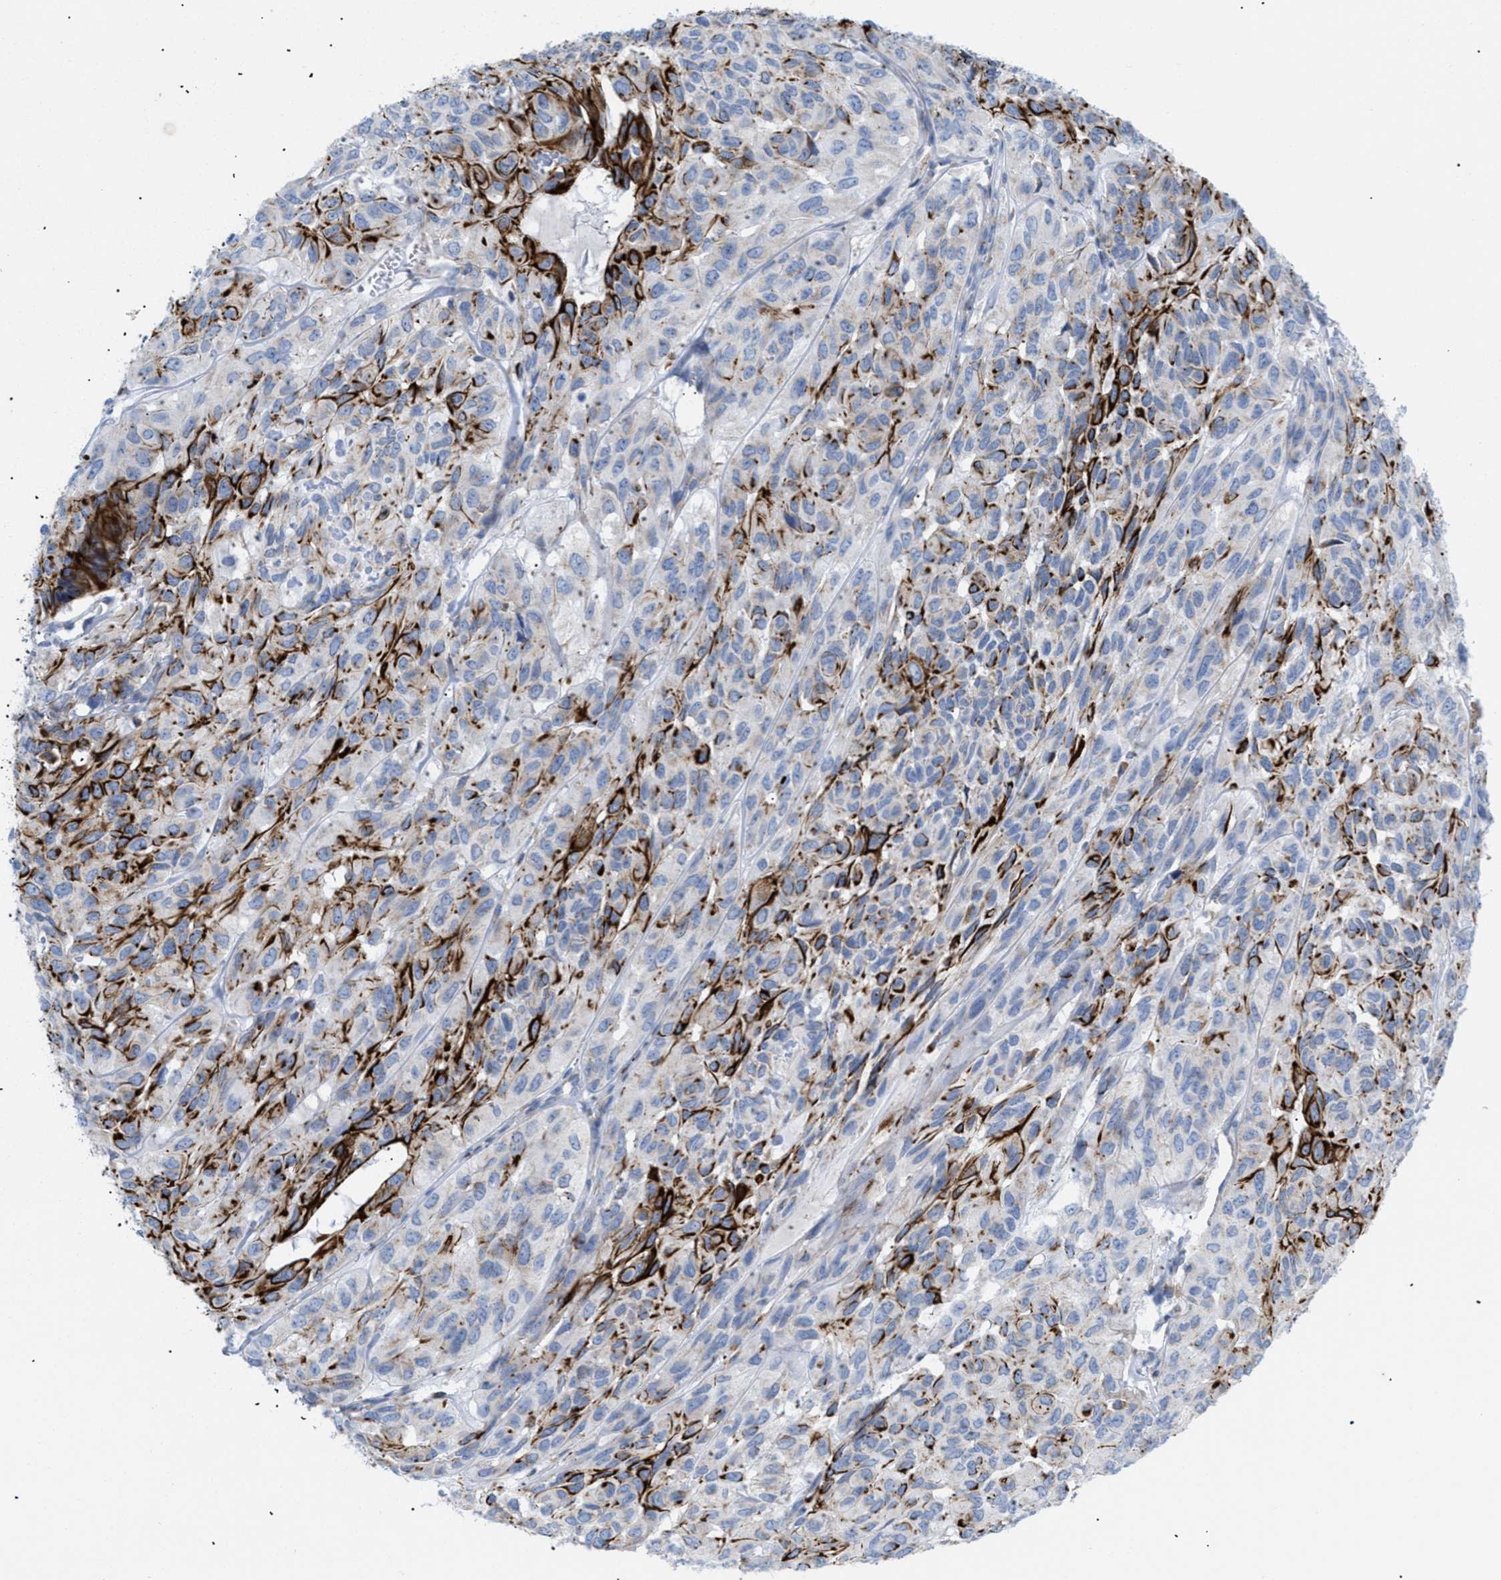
{"staining": {"intensity": "strong", "quantity": "25%-75%", "location": "cytoplasmic/membranous"}, "tissue": "head and neck cancer", "cell_type": "Tumor cells", "image_type": "cancer", "snomed": [{"axis": "morphology", "description": "Adenocarcinoma, NOS"}, {"axis": "topography", "description": "Salivary gland, NOS"}, {"axis": "topography", "description": "Head-Neck"}], "caption": "Human adenocarcinoma (head and neck) stained with a protein marker shows strong staining in tumor cells.", "gene": "DRAM2", "patient": {"sex": "female", "age": 76}}